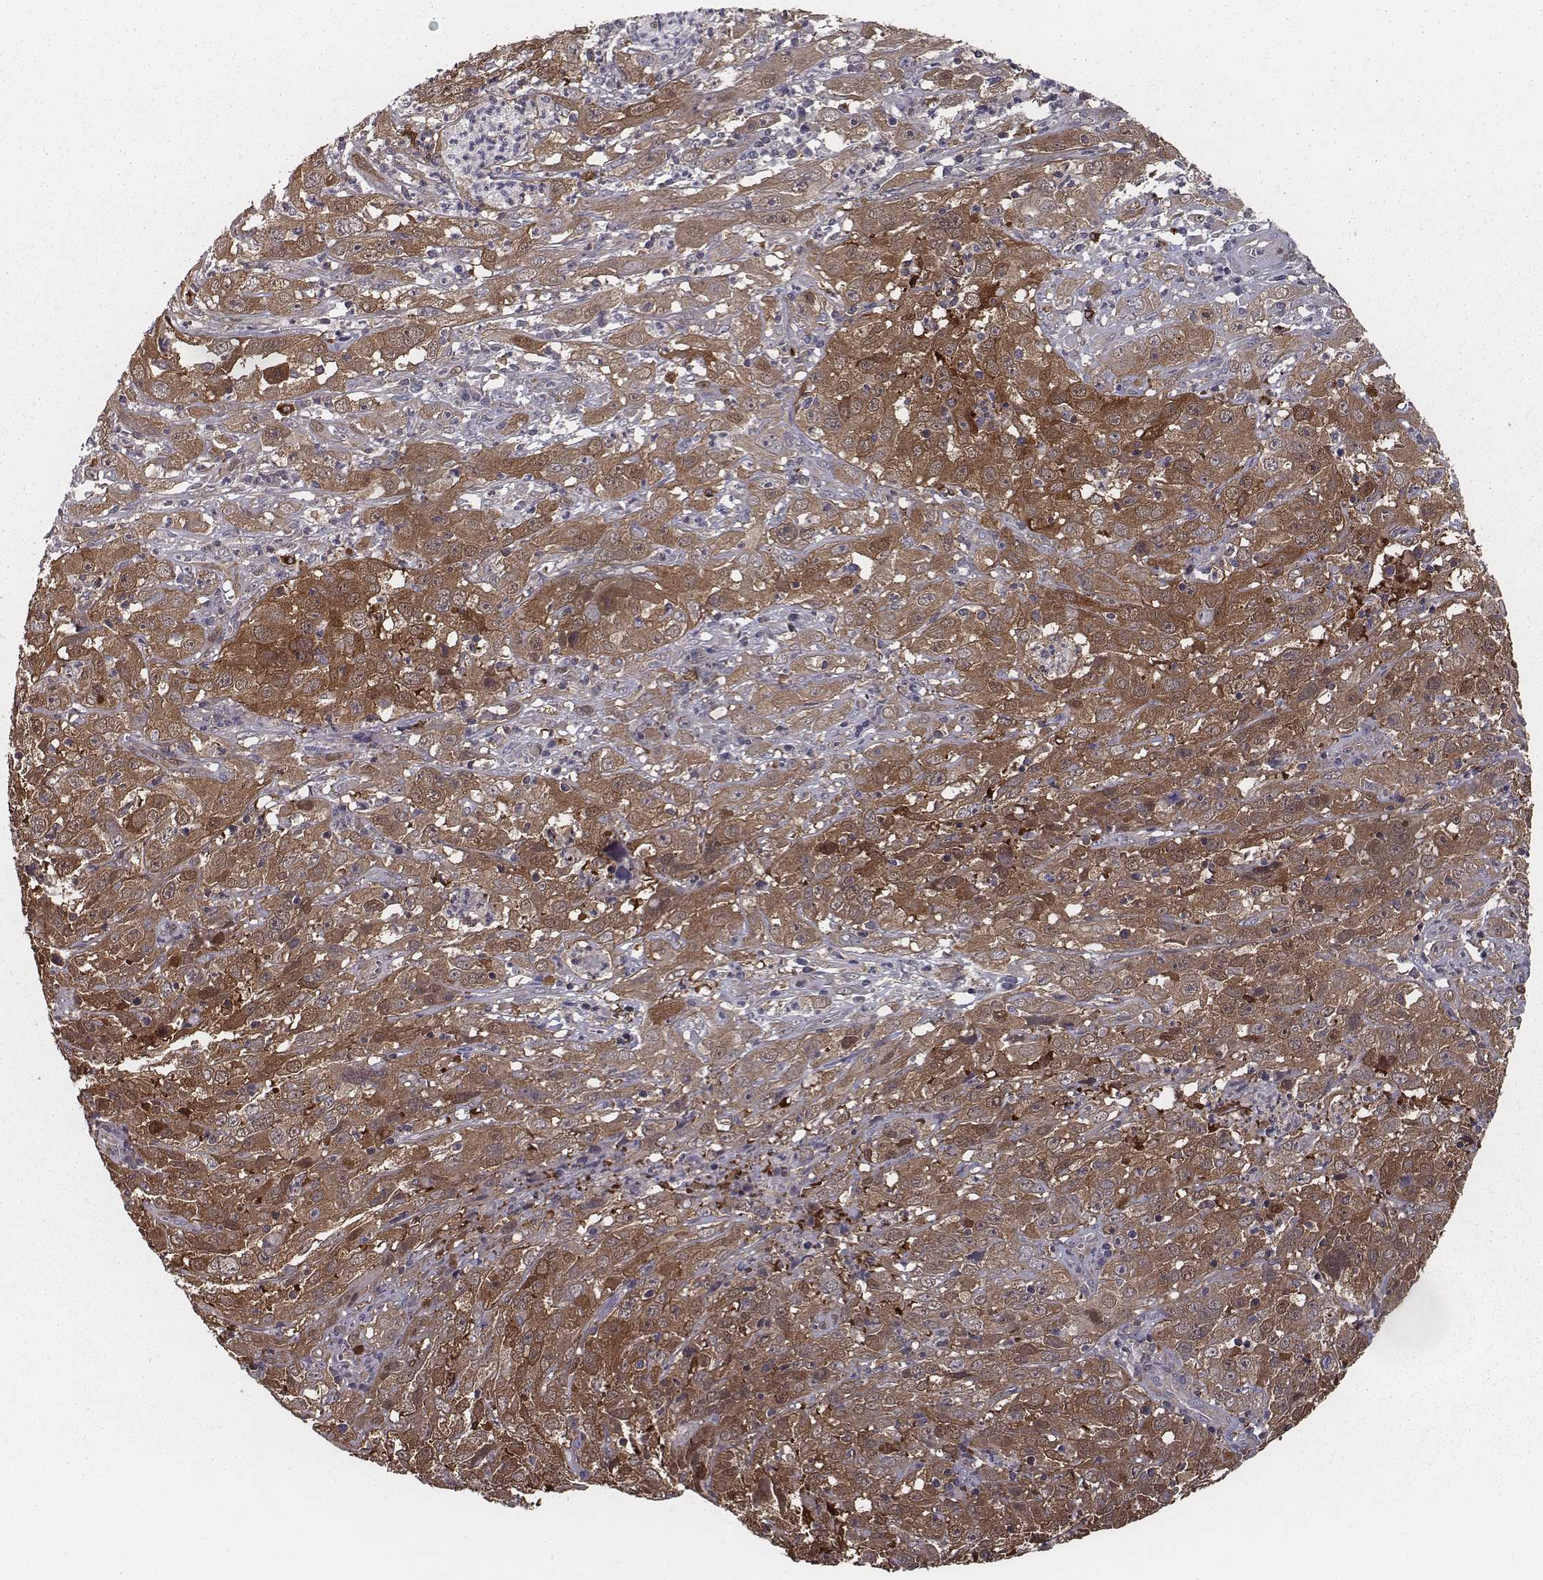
{"staining": {"intensity": "strong", "quantity": ">75%", "location": "cytoplasmic/membranous"}, "tissue": "cervical cancer", "cell_type": "Tumor cells", "image_type": "cancer", "snomed": [{"axis": "morphology", "description": "Squamous cell carcinoma, NOS"}, {"axis": "topography", "description": "Cervix"}], "caption": "Squamous cell carcinoma (cervical) stained for a protein (brown) shows strong cytoplasmic/membranous positive expression in about >75% of tumor cells.", "gene": "ISYNA1", "patient": {"sex": "female", "age": 32}}